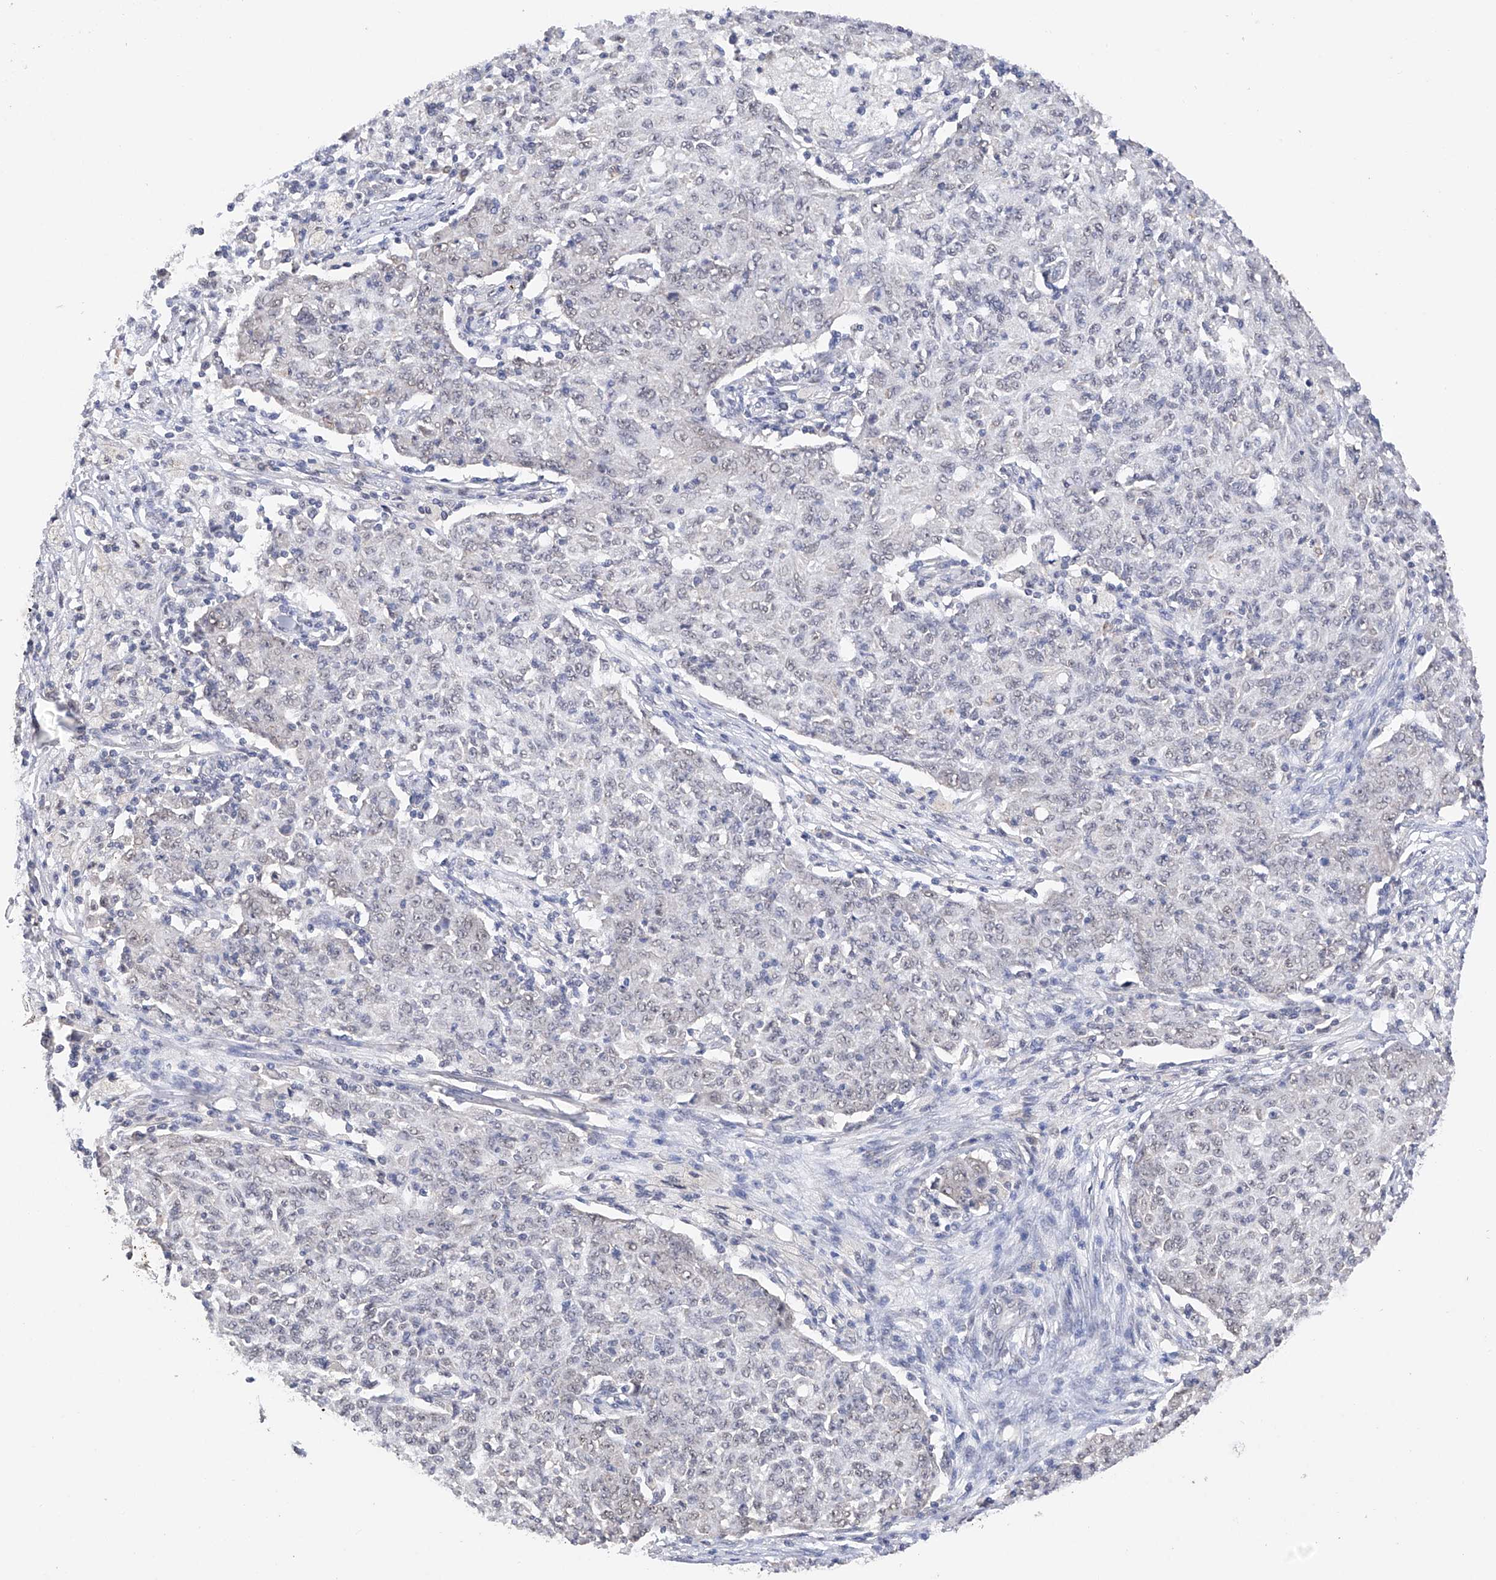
{"staining": {"intensity": "negative", "quantity": "none", "location": "none"}, "tissue": "ovarian cancer", "cell_type": "Tumor cells", "image_type": "cancer", "snomed": [{"axis": "morphology", "description": "Carcinoma, endometroid"}, {"axis": "topography", "description": "Ovary"}], "caption": "Immunohistochemical staining of human endometroid carcinoma (ovarian) reveals no significant positivity in tumor cells.", "gene": "DMAP1", "patient": {"sex": "female", "age": 42}}